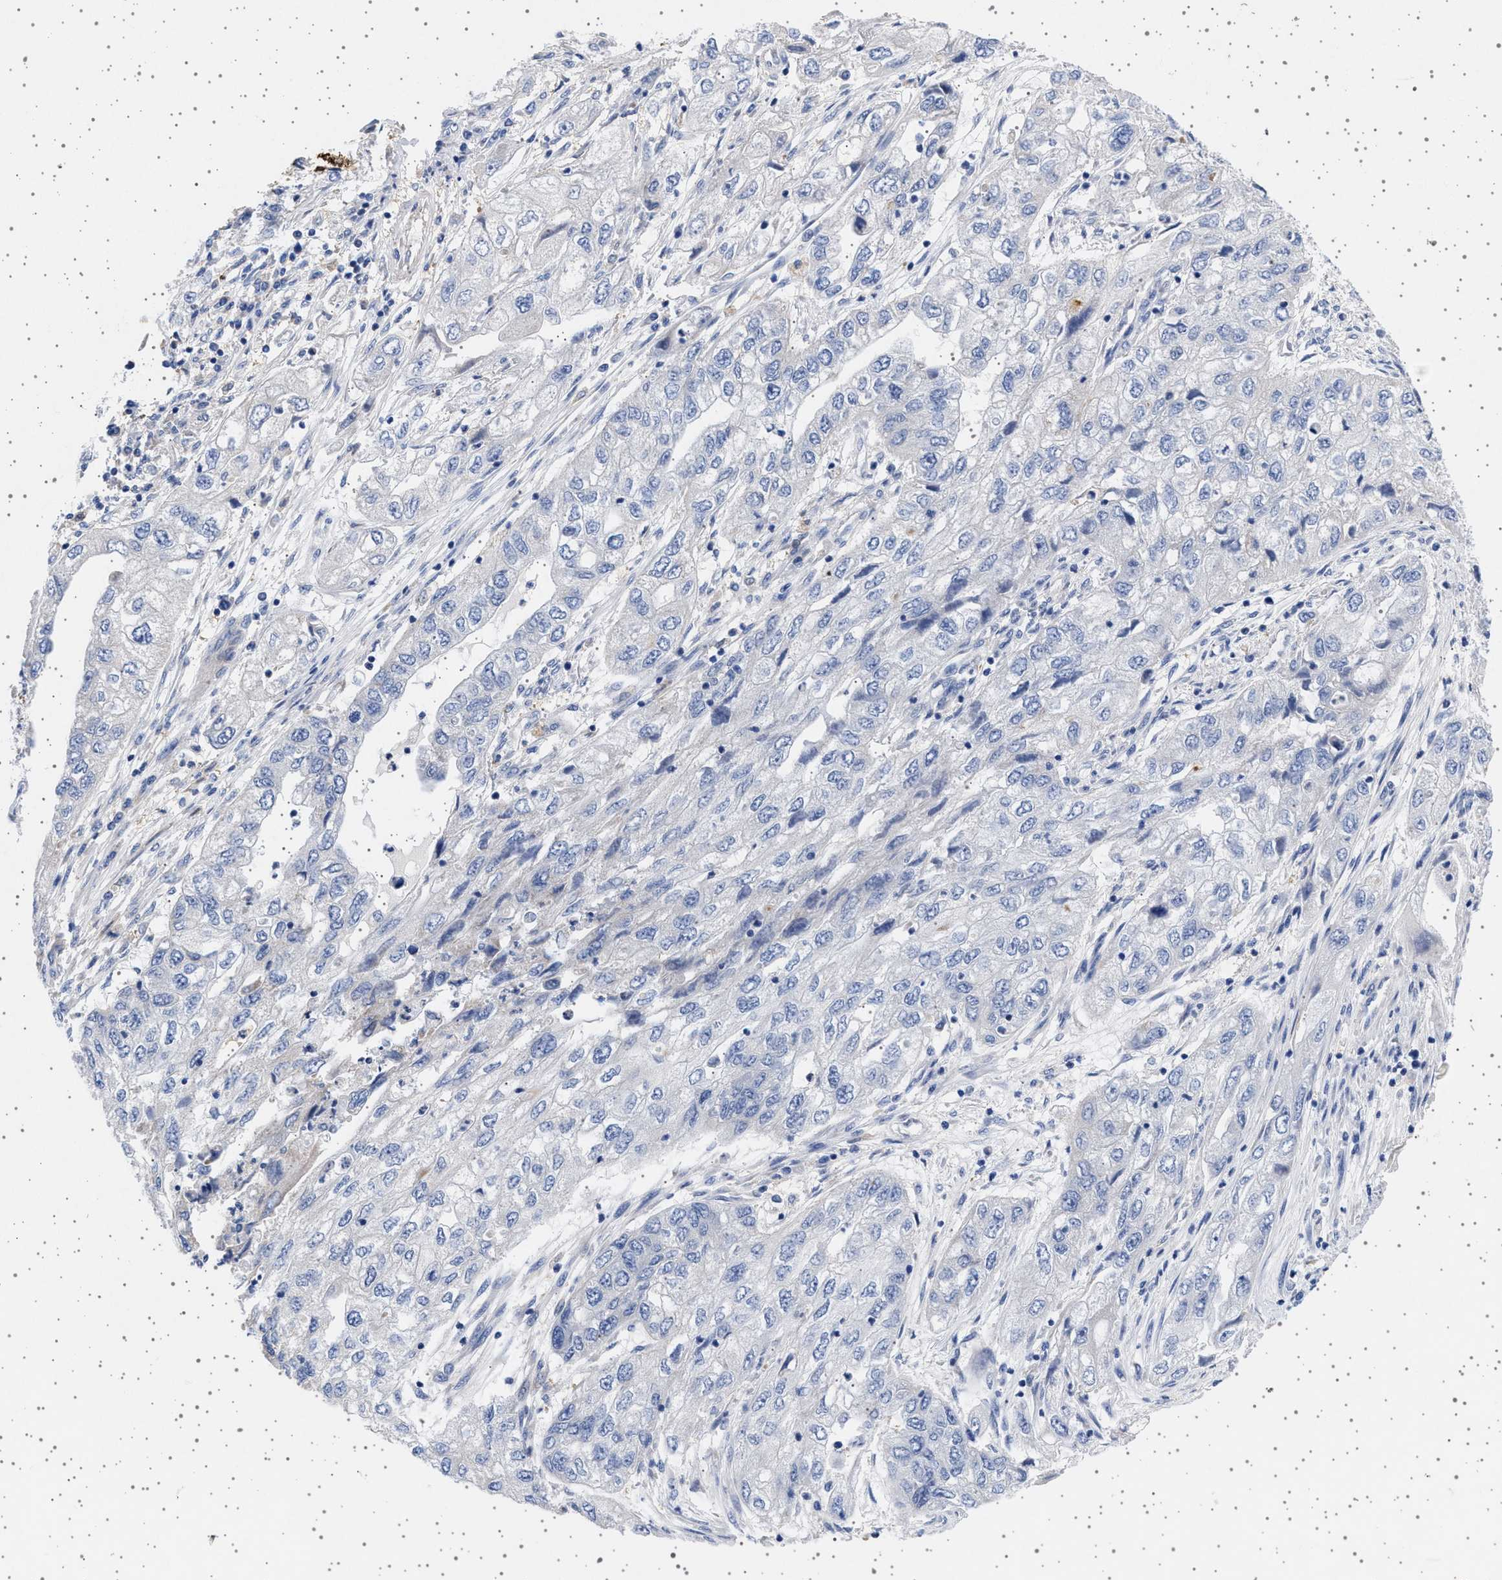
{"staining": {"intensity": "negative", "quantity": "none", "location": "none"}, "tissue": "endometrial cancer", "cell_type": "Tumor cells", "image_type": "cancer", "snomed": [{"axis": "morphology", "description": "Adenocarcinoma, NOS"}, {"axis": "topography", "description": "Endometrium"}], "caption": "Immunohistochemical staining of human endometrial cancer (adenocarcinoma) exhibits no significant positivity in tumor cells.", "gene": "TRMT10B", "patient": {"sex": "female", "age": 49}}